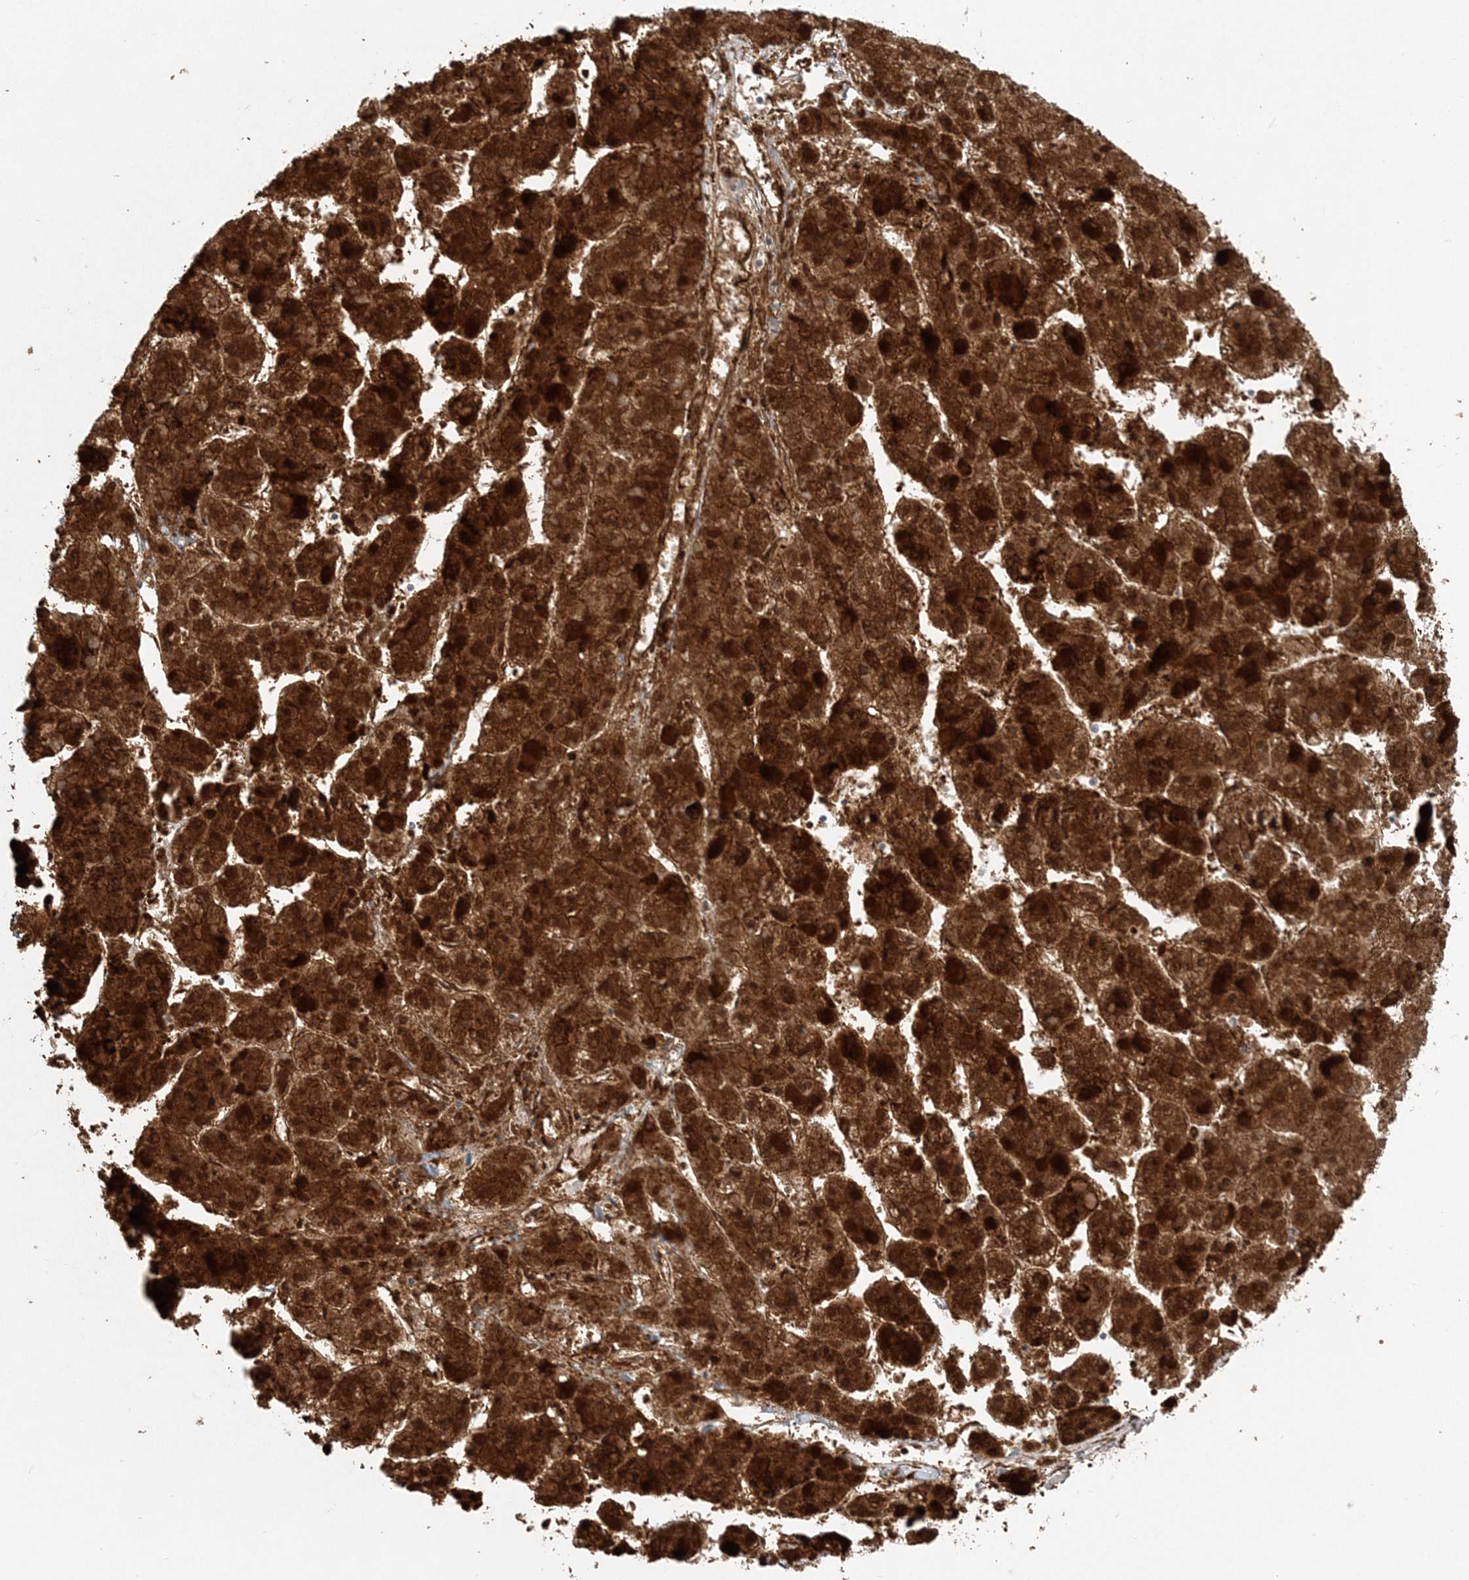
{"staining": {"intensity": "strong", "quantity": ">75%", "location": "cytoplasmic/membranous"}, "tissue": "liver cancer", "cell_type": "Tumor cells", "image_type": "cancer", "snomed": [{"axis": "morphology", "description": "Carcinoma, Hepatocellular, NOS"}, {"axis": "topography", "description": "Liver"}], "caption": "Immunohistochemistry (IHC) of liver hepatocellular carcinoma shows high levels of strong cytoplasmic/membranous positivity in about >75% of tumor cells.", "gene": "PCCB", "patient": {"sex": "female", "age": 73}}